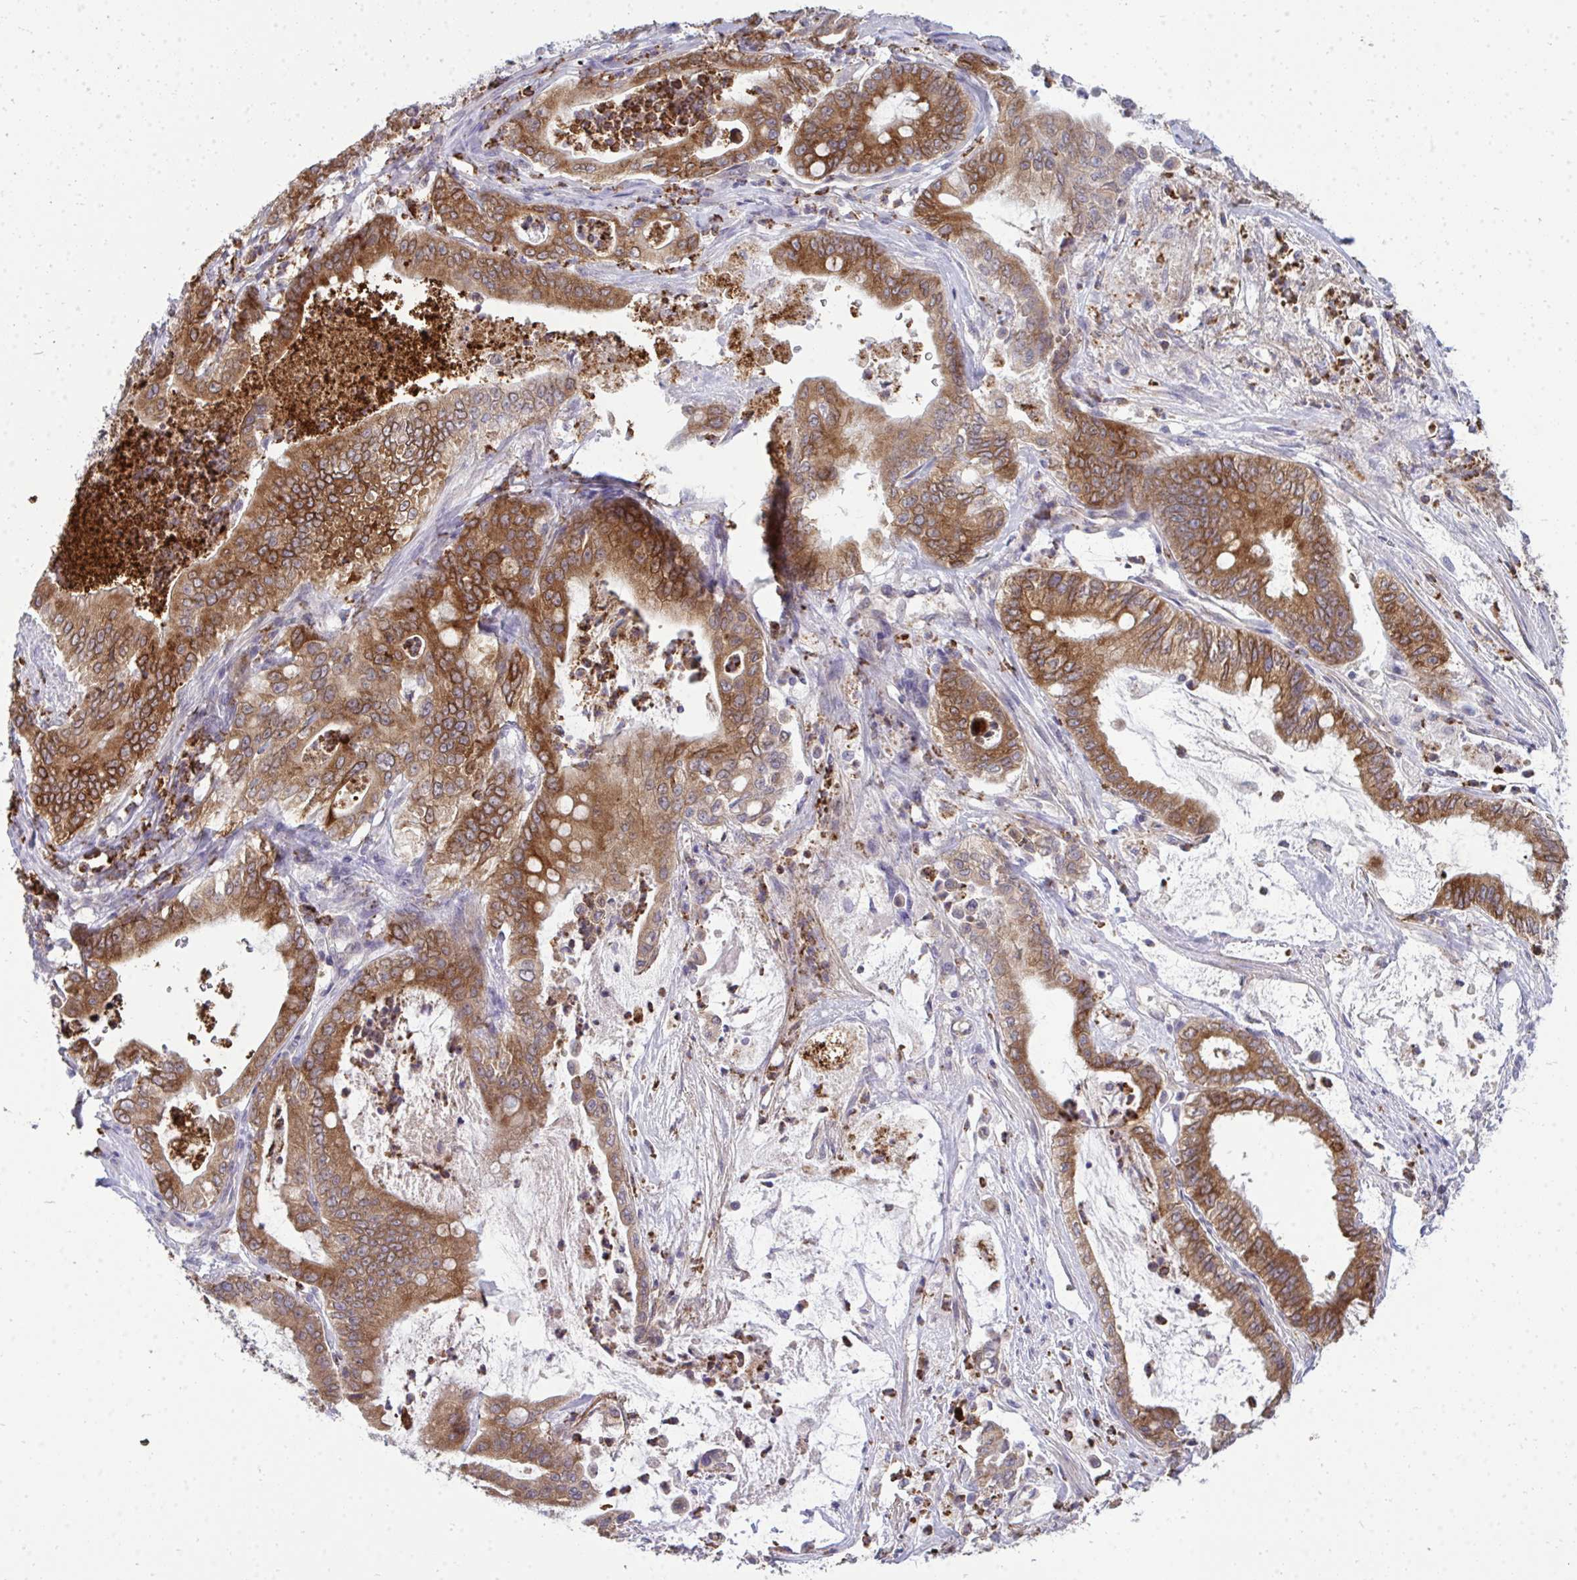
{"staining": {"intensity": "moderate", "quantity": ">75%", "location": "cytoplasmic/membranous"}, "tissue": "pancreatic cancer", "cell_type": "Tumor cells", "image_type": "cancer", "snomed": [{"axis": "morphology", "description": "Adenocarcinoma, NOS"}, {"axis": "topography", "description": "Pancreas"}], "caption": "Pancreatic cancer (adenocarcinoma) was stained to show a protein in brown. There is medium levels of moderate cytoplasmic/membranous expression in approximately >75% of tumor cells. (DAB = brown stain, brightfield microscopy at high magnification).", "gene": "ACSL5", "patient": {"sex": "male", "age": 71}}